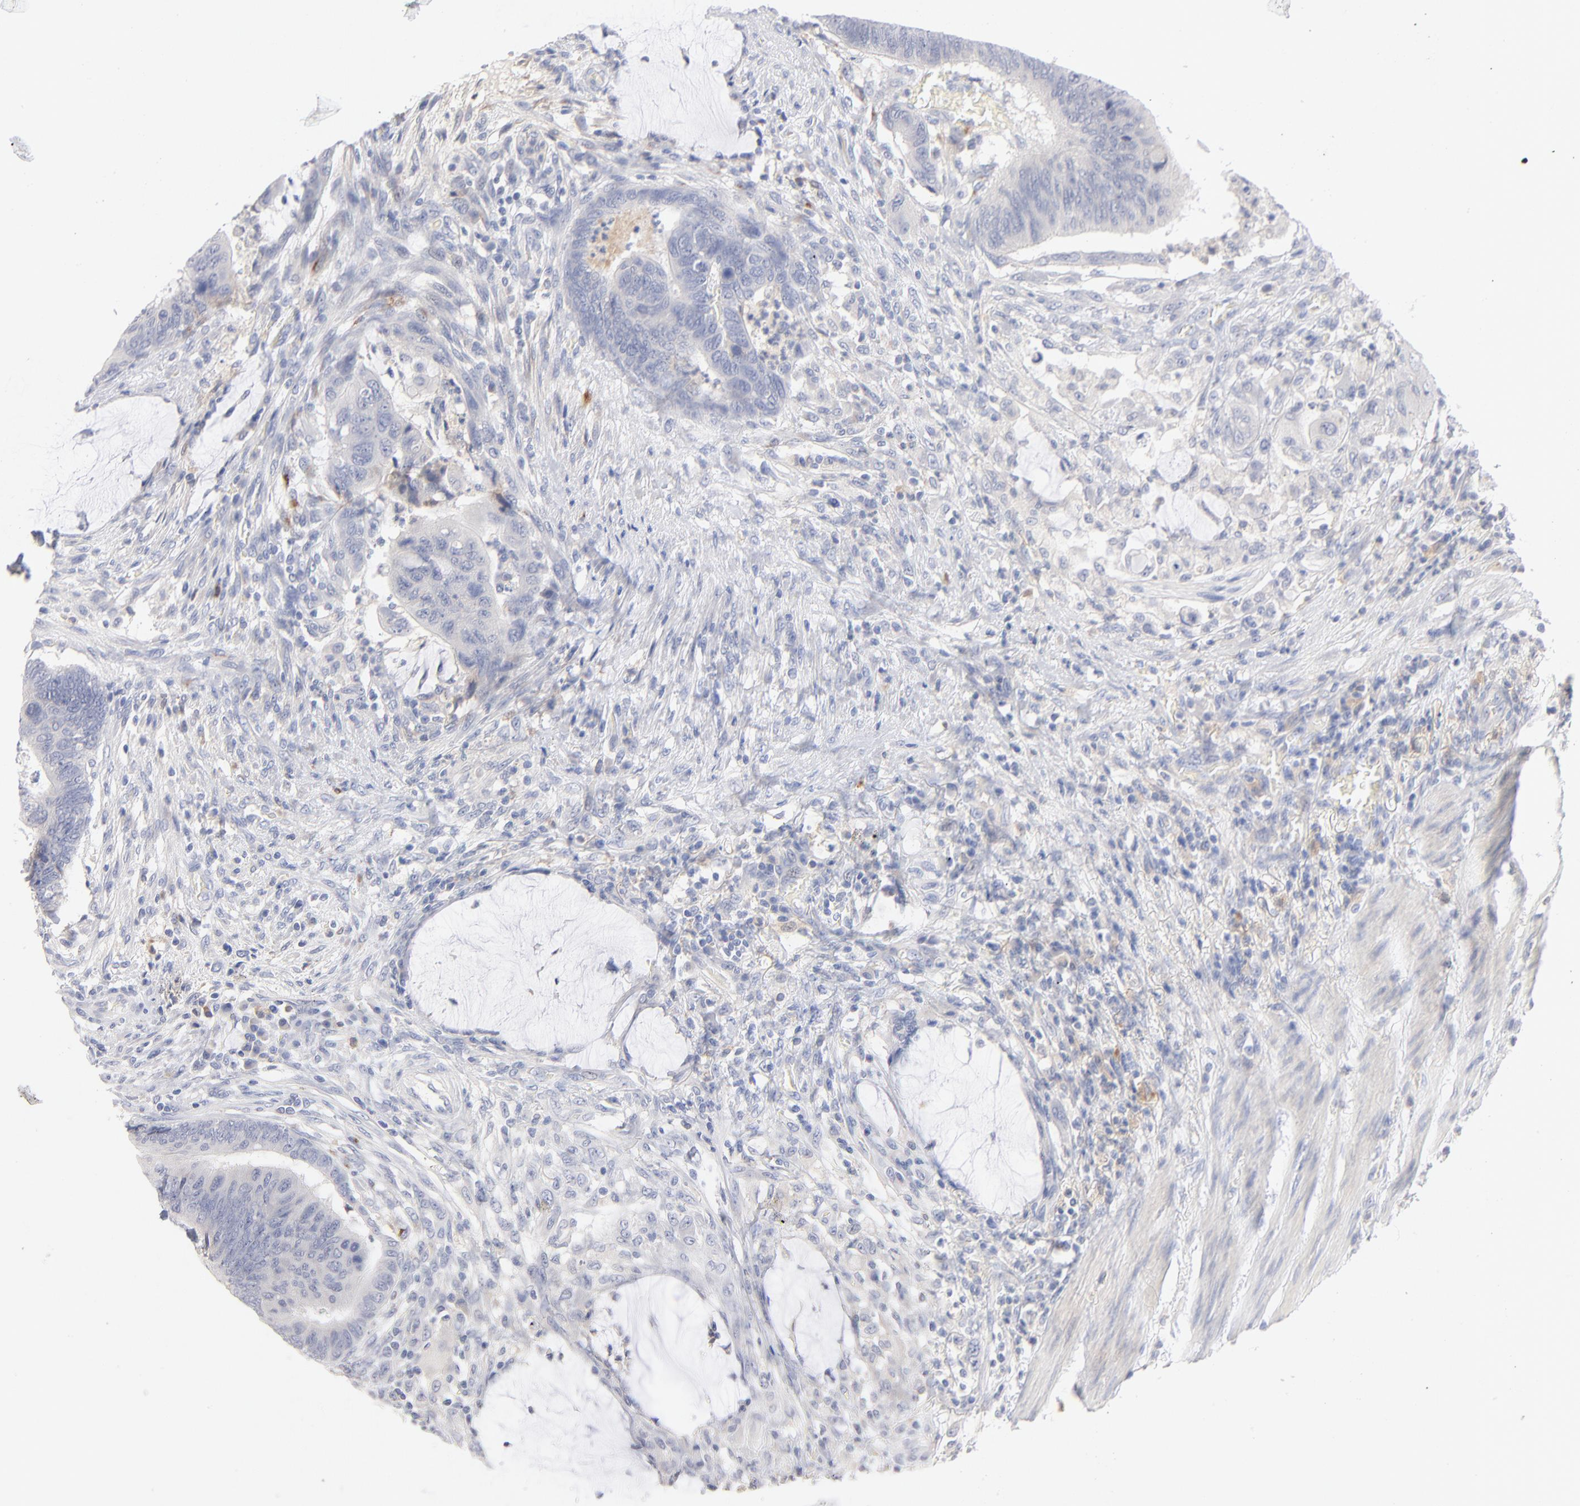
{"staining": {"intensity": "negative", "quantity": "none", "location": "none"}, "tissue": "colorectal cancer", "cell_type": "Tumor cells", "image_type": "cancer", "snomed": [{"axis": "morphology", "description": "Normal tissue, NOS"}, {"axis": "morphology", "description": "Adenocarcinoma, NOS"}, {"axis": "topography", "description": "Rectum"}], "caption": "There is no significant positivity in tumor cells of colorectal cancer (adenocarcinoma).", "gene": "F12", "patient": {"sex": "male", "age": 92}}